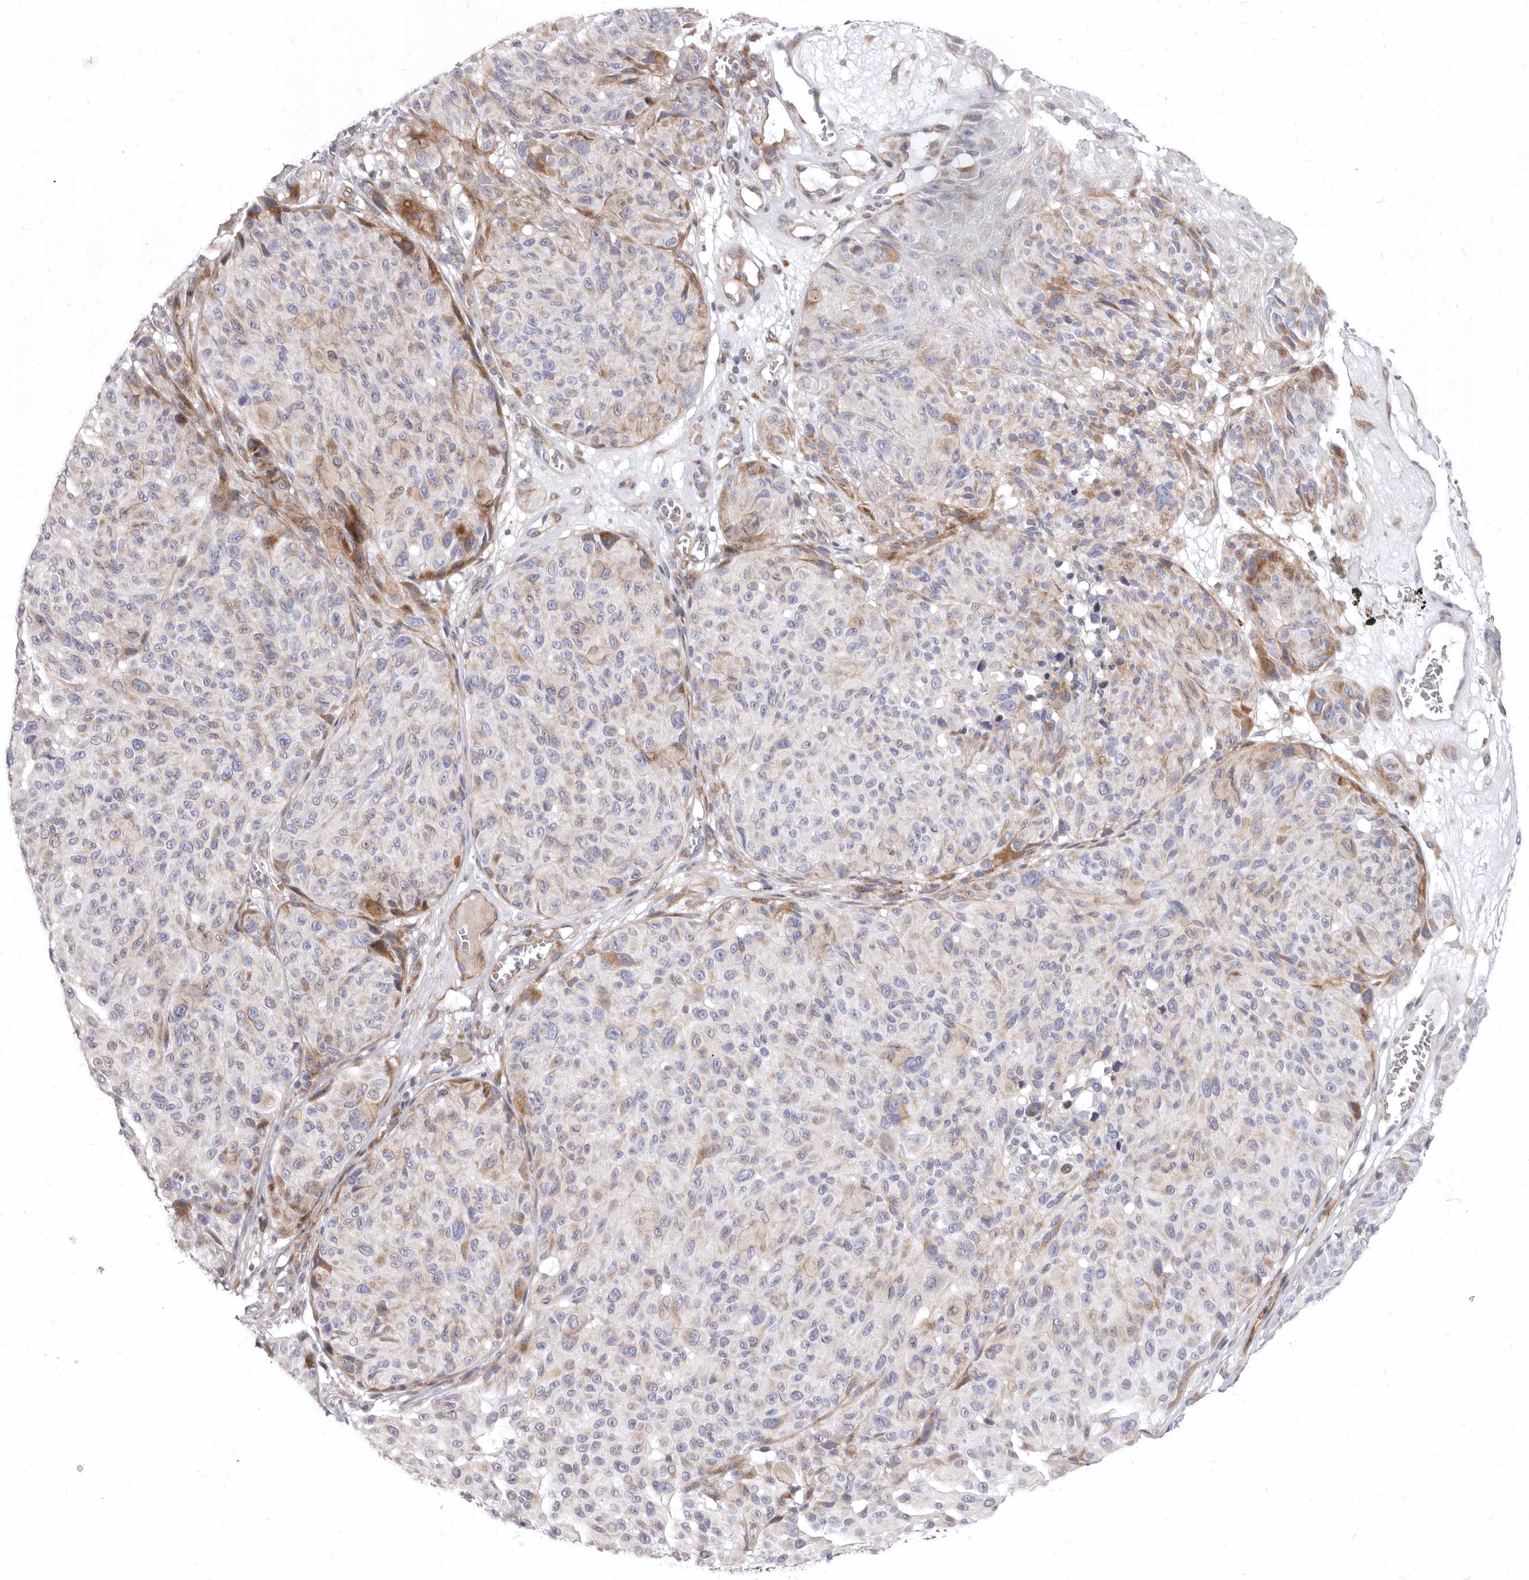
{"staining": {"intensity": "moderate", "quantity": "<25%", "location": "cytoplasmic/membranous"}, "tissue": "melanoma", "cell_type": "Tumor cells", "image_type": "cancer", "snomed": [{"axis": "morphology", "description": "Malignant melanoma, NOS"}, {"axis": "topography", "description": "Skin"}], "caption": "Immunohistochemistry (IHC) histopathology image of human melanoma stained for a protein (brown), which shows low levels of moderate cytoplasmic/membranous positivity in about <25% of tumor cells.", "gene": "AIDA", "patient": {"sex": "male", "age": 83}}